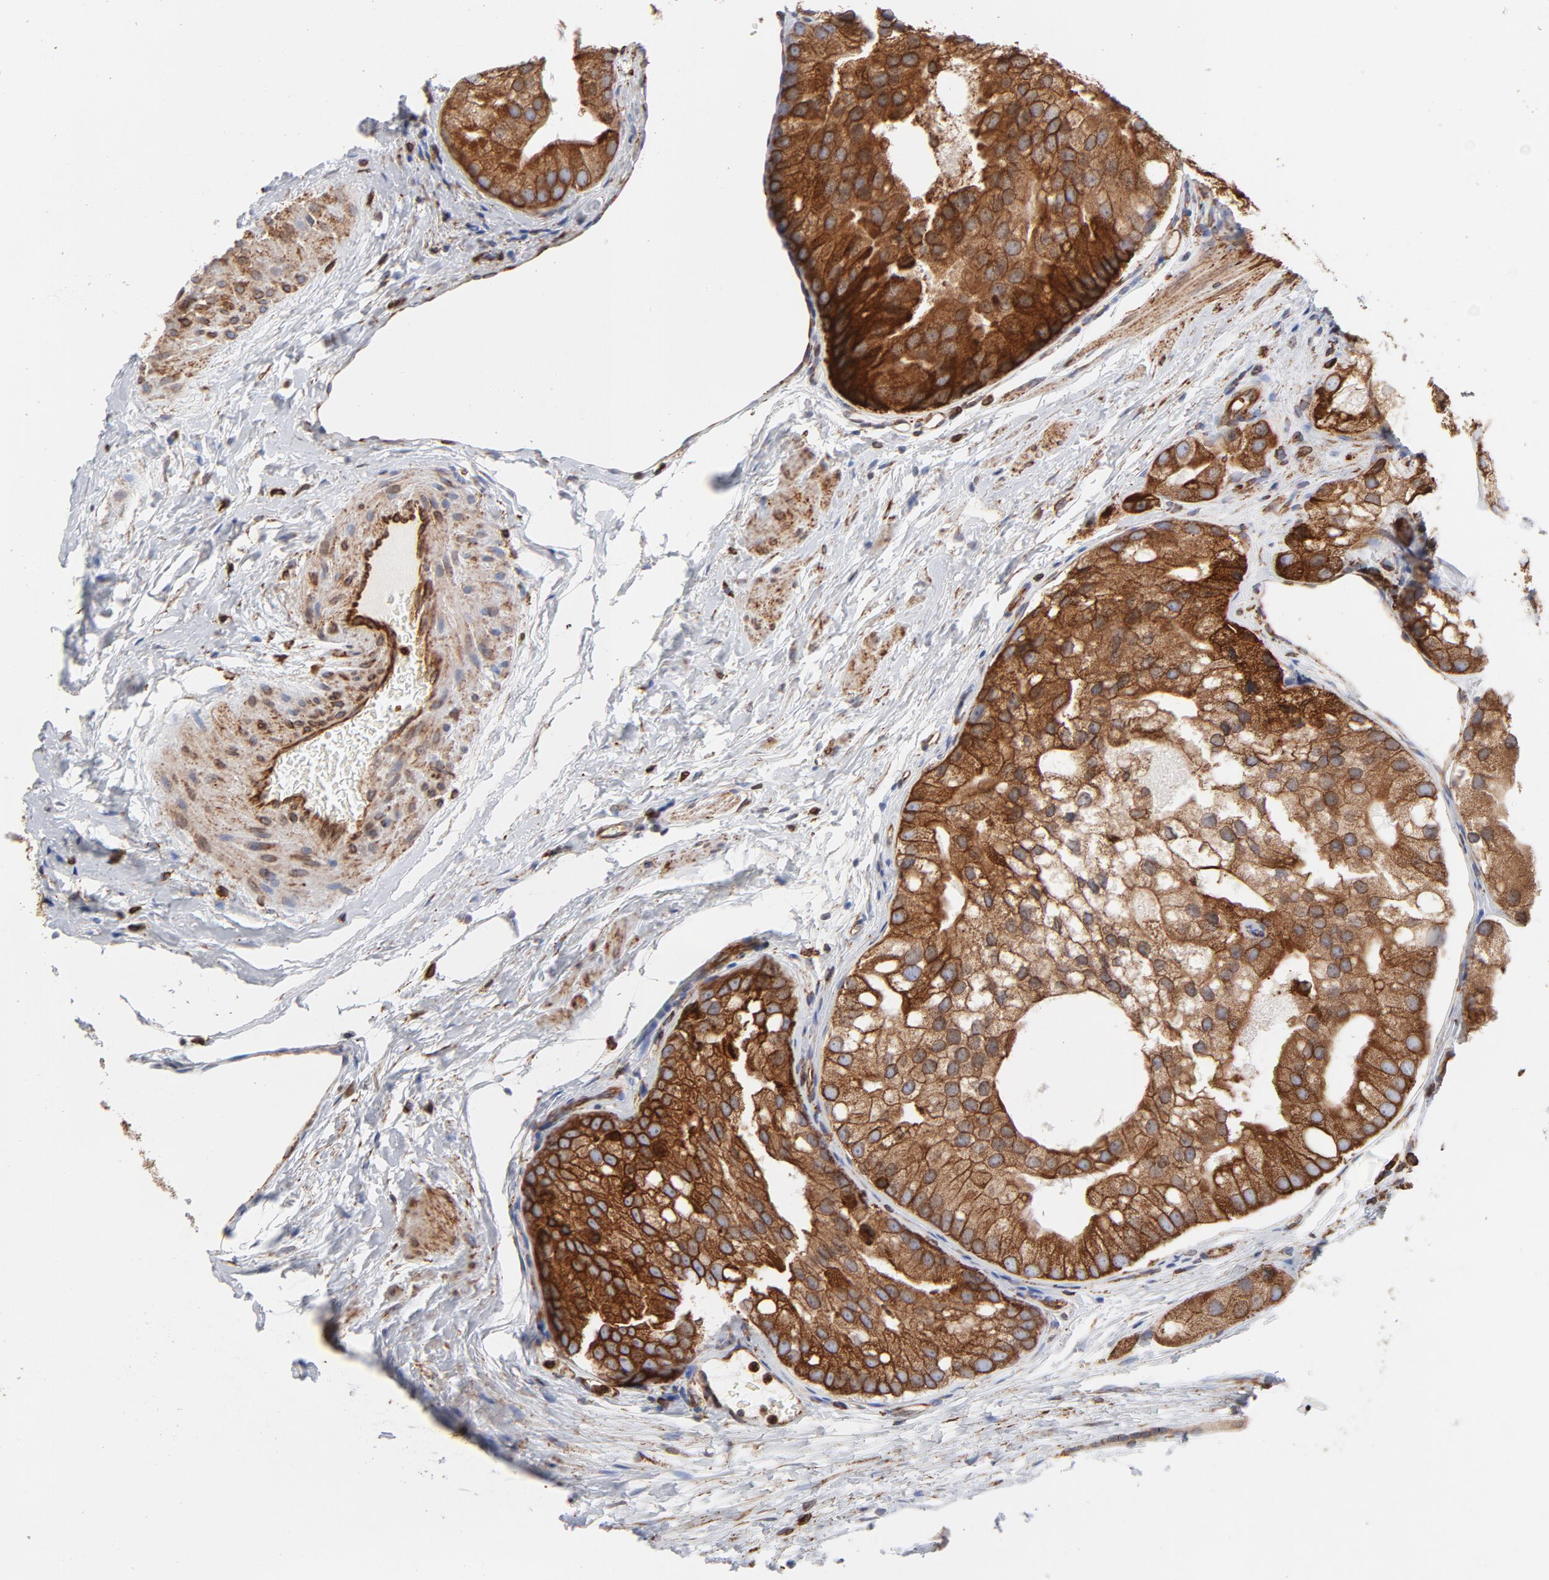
{"staining": {"intensity": "strong", "quantity": ">75%", "location": "cytoplasmic/membranous"}, "tissue": "prostate cancer", "cell_type": "Tumor cells", "image_type": "cancer", "snomed": [{"axis": "morphology", "description": "Adenocarcinoma, Low grade"}, {"axis": "topography", "description": "Prostate"}], "caption": "This micrograph exhibits IHC staining of human adenocarcinoma (low-grade) (prostate), with high strong cytoplasmic/membranous positivity in about >75% of tumor cells.", "gene": "CANX", "patient": {"sex": "male", "age": 69}}